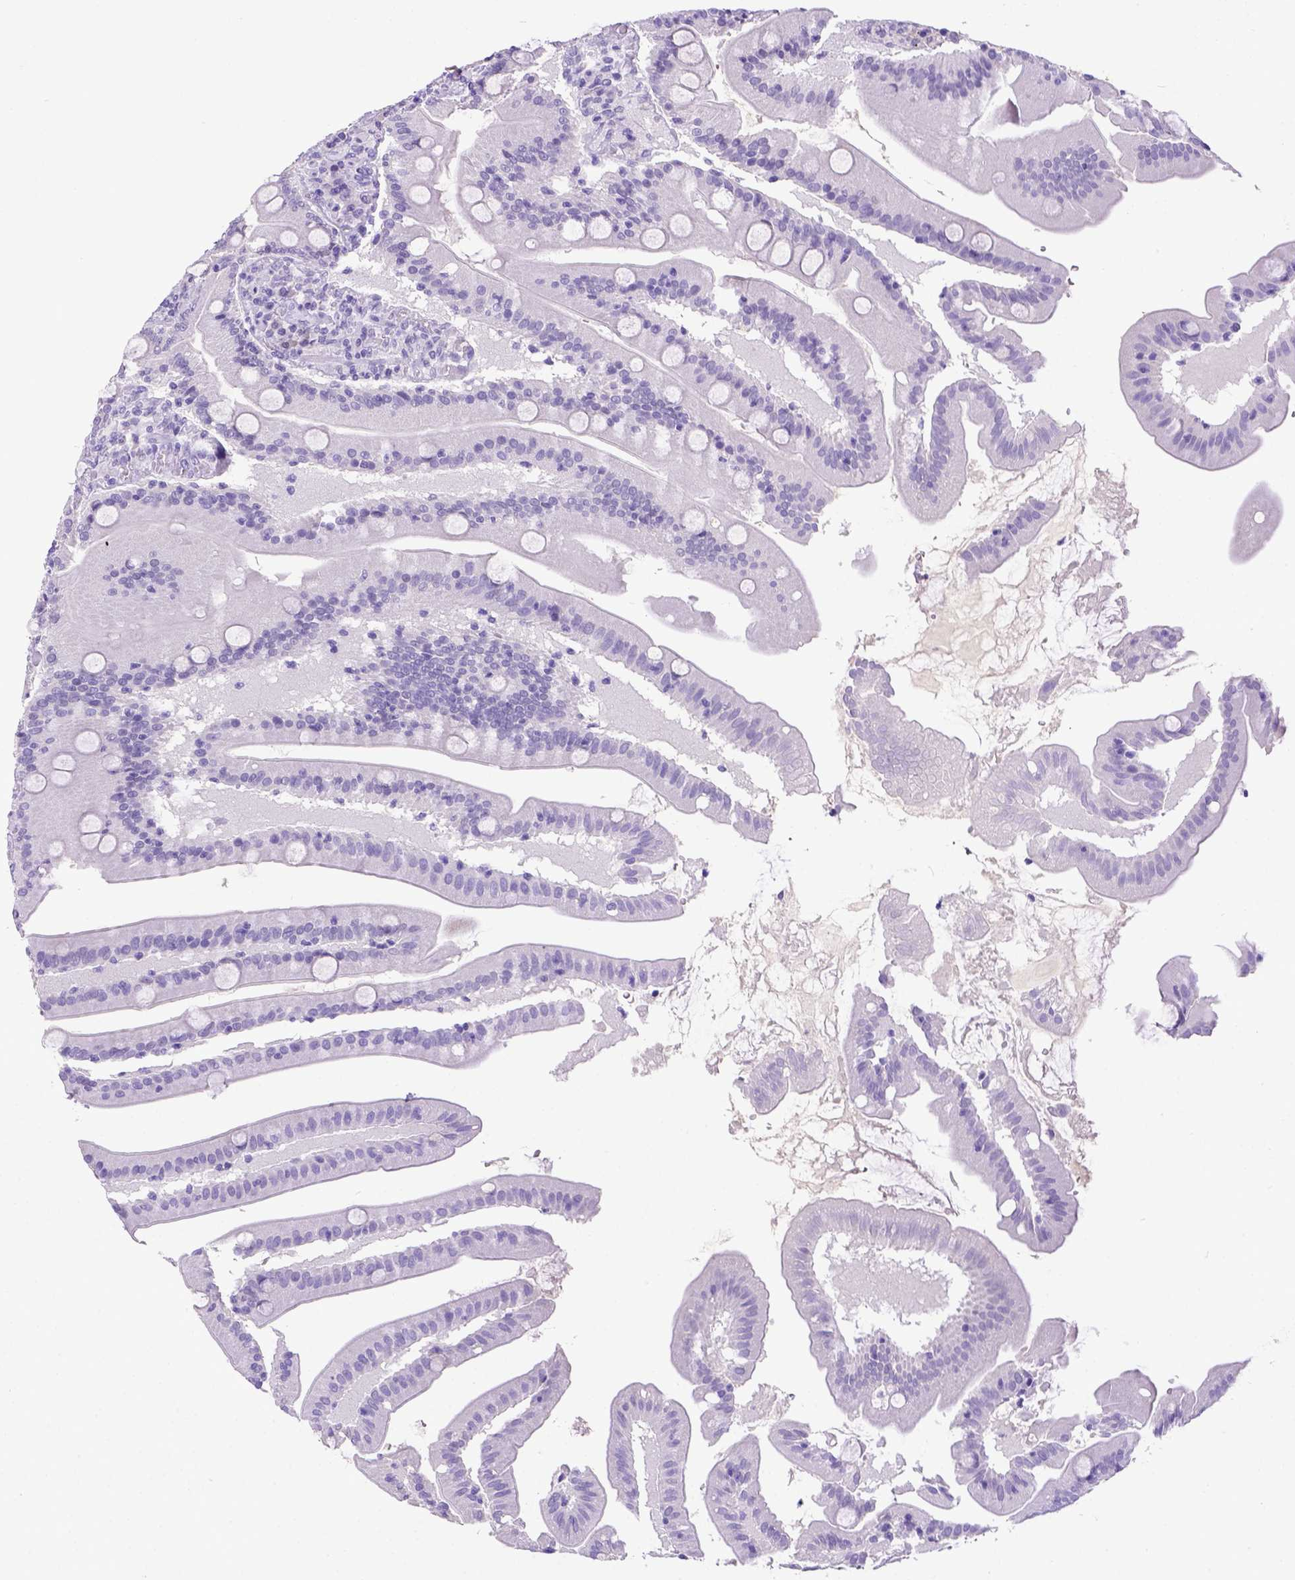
{"staining": {"intensity": "negative", "quantity": "none", "location": "none"}, "tissue": "small intestine", "cell_type": "Glandular cells", "image_type": "normal", "snomed": [{"axis": "morphology", "description": "Normal tissue, NOS"}, {"axis": "topography", "description": "Small intestine"}], "caption": "High power microscopy histopathology image of an immunohistochemistry (IHC) photomicrograph of unremarkable small intestine, revealing no significant expression in glandular cells. Brightfield microscopy of immunohistochemistry (IHC) stained with DAB (3,3'-diaminobenzidine) (brown) and hematoxylin (blue), captured at high magnification.", "gene": "ESR1", "patient": {"sex": "male", "age": 37}}